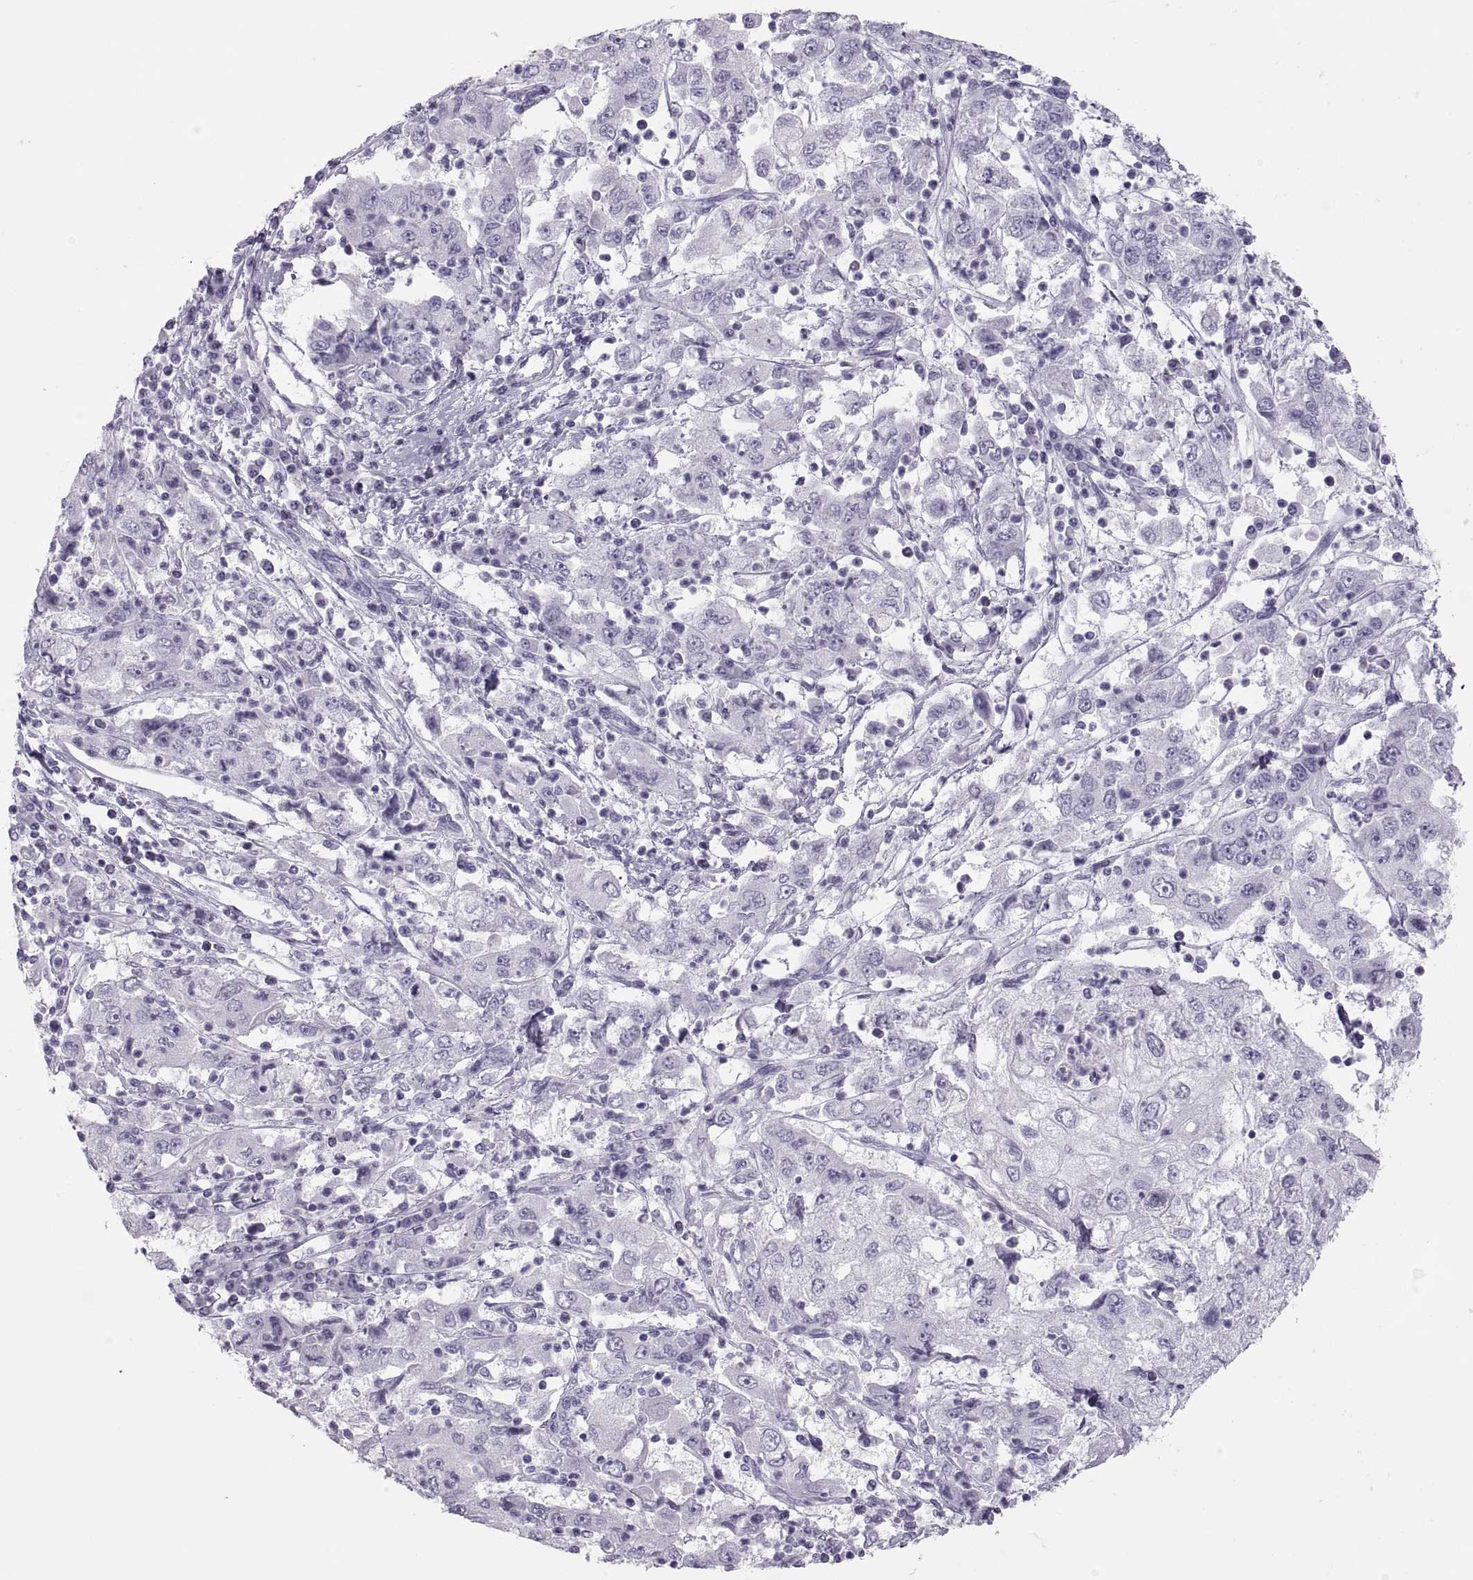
{"staining": {"intensity": "negative", "quantity": "none", "location": "none"}, "tissue": "cervical cancer", "cell_type": "Tumor cells", "image_type": "cancer", "snomed": [{"axis": "morphology", "description": "Squamous cell carcinoma, NOS"}, {"axis": "topography", "description": "Cervix"}], "caption": "High power microscopy image of an IHC photomicrograph of cervical squamous cell carcinoma, revealing no significant expression in tumor cells. (Stains: DAB (3,3'-diaminobenzidine) IHC with hematoxylin counter stain, Microscopy: brightfield microscopy at high magnification).", "gene": "SEMG1", "patient": {"sex": "female", "age": 36}}